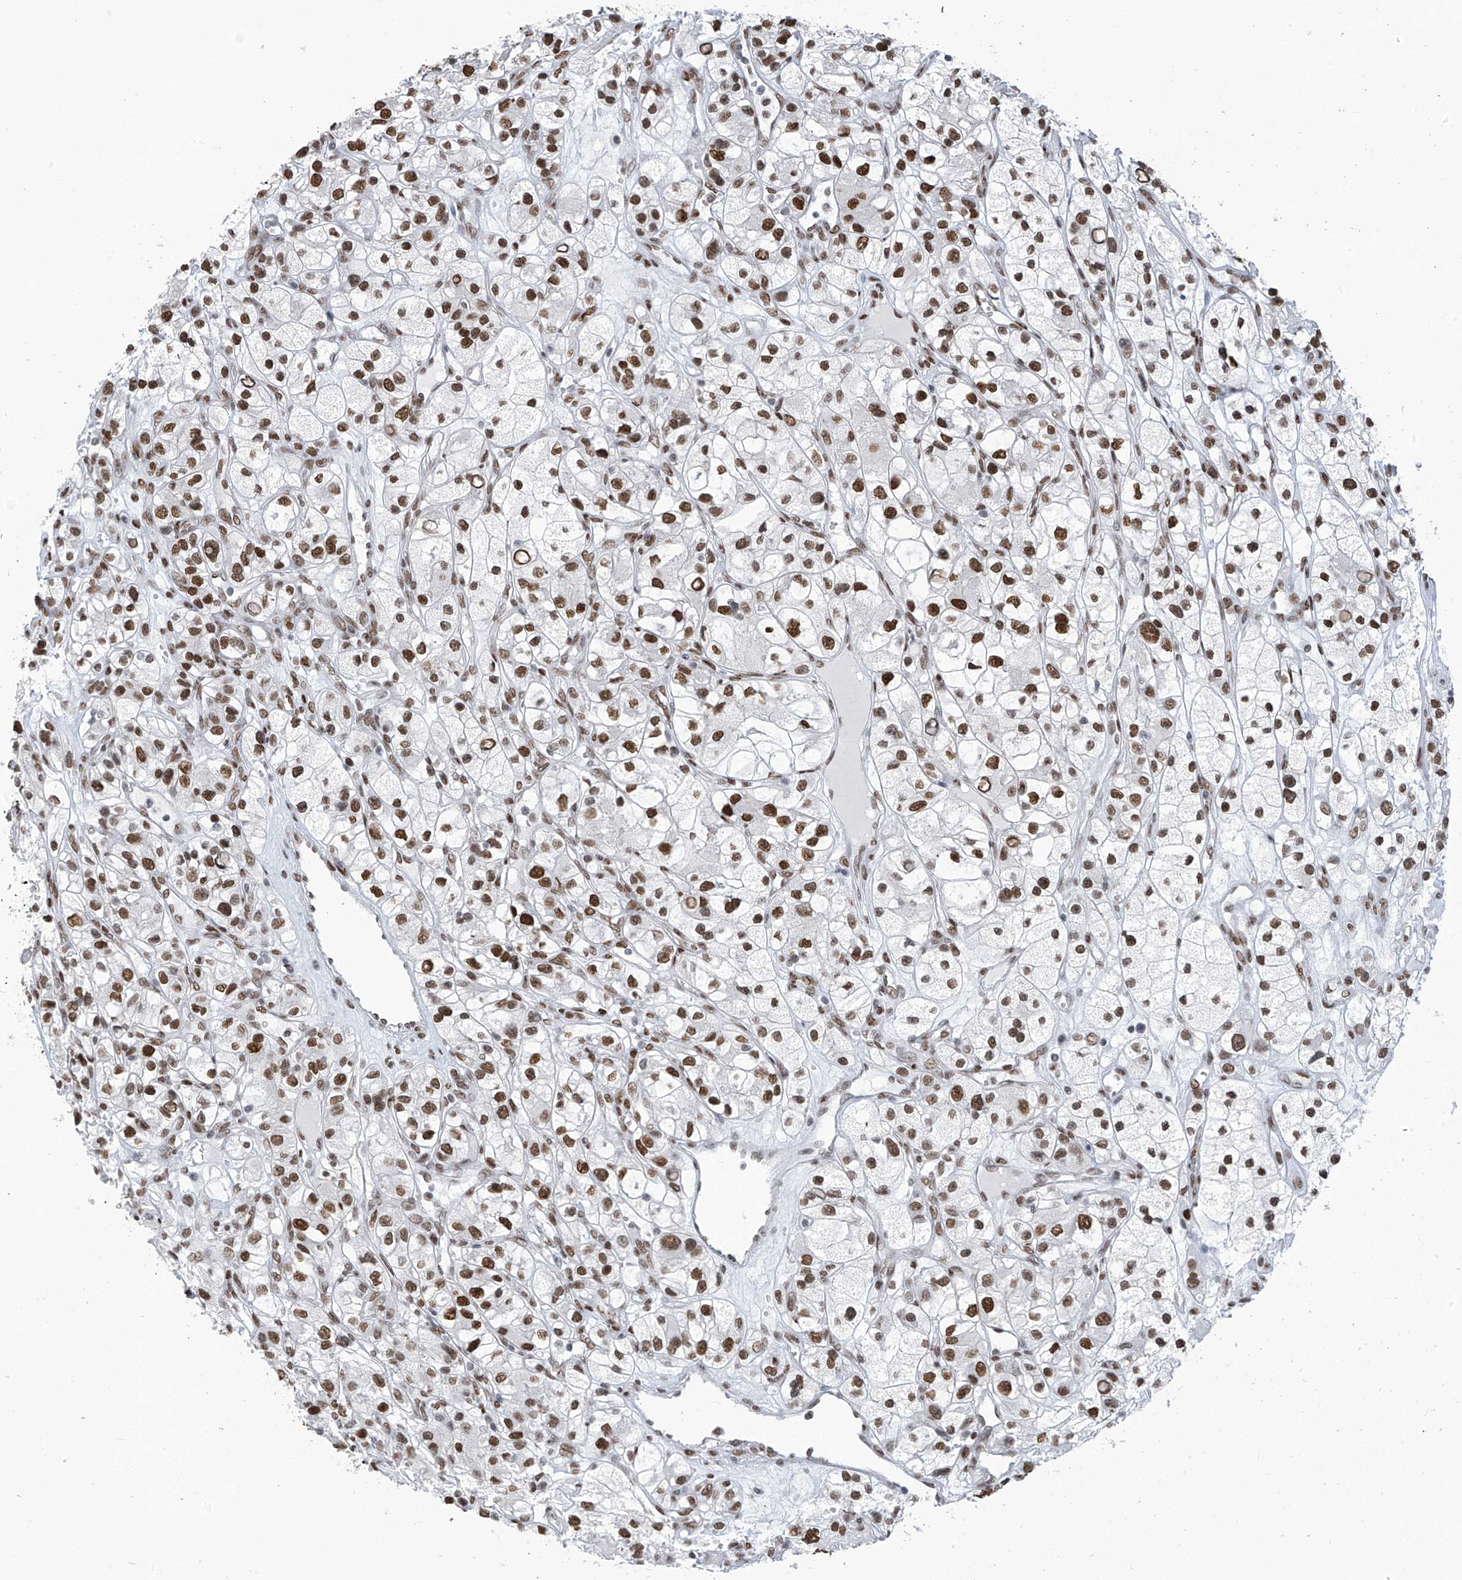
{"staining": {"intensity": "strong", "quantity": ">75%", "location": "nuclear"}, "tissue": "renal cancer", "cell_type": "Tumor cells", "image_type": "cancer", "snomed": [{"axis": "morphology", "description": "Adenocarcinoma, NOS"}, {"axis": "topography", "description": "Kidney"}], "caption": "Brown immunohistochemical staining in human renal cancer (adenocarcinoma) exhibits strong nuclear staining in approximately >75% of tumor cells.", "gene": "KHSRP", "patient": {"sex": "female", "age": 57}}